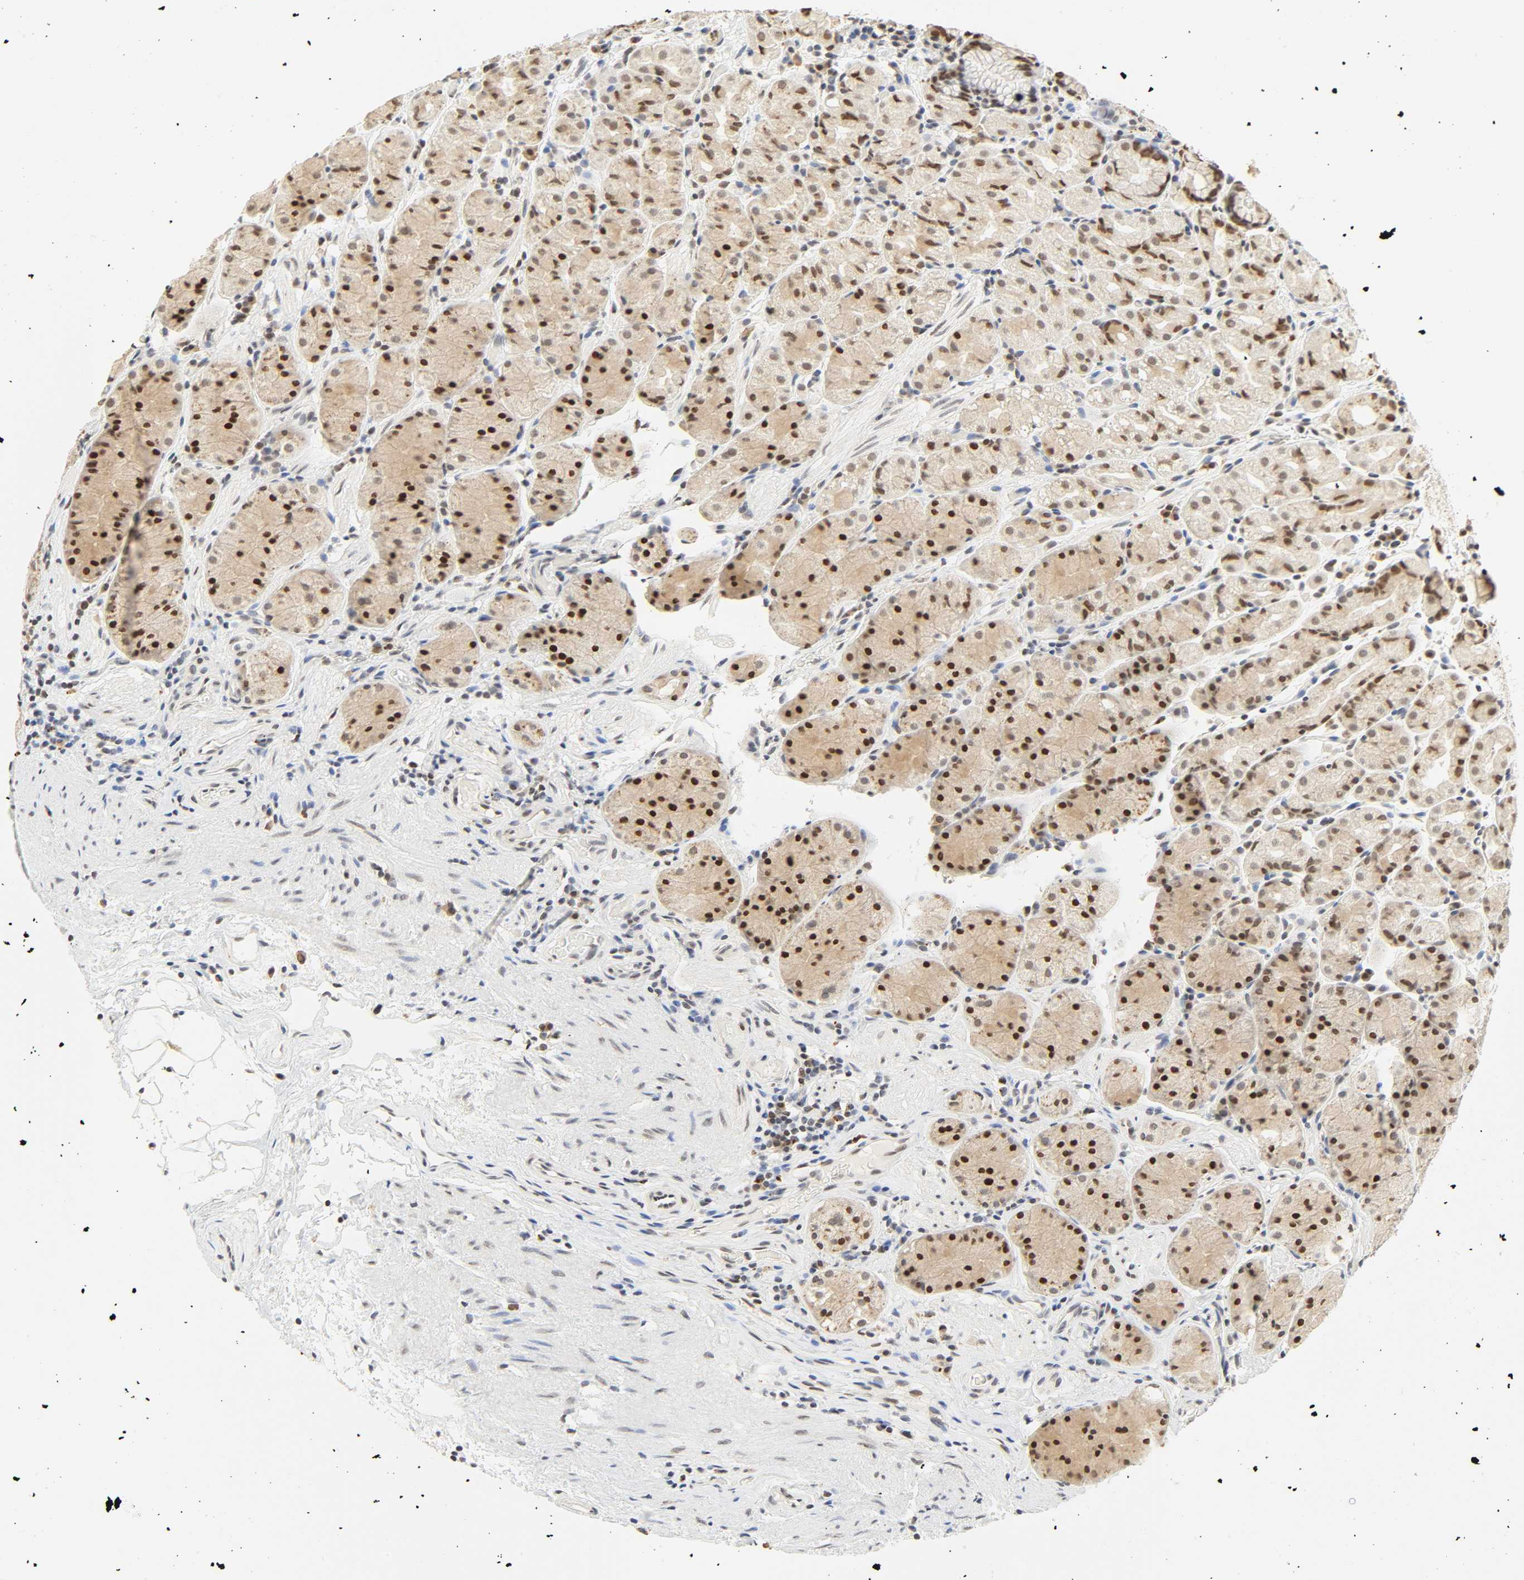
{"staining": {"intensity": "strong", "quantity": ">75%", "location": "nuclear"}, "tissue": "stomach", "cell_type": "Glandular cells", "image_type": "normal", "snomed": [{"axis": "morphology", "description": "Normal tissue, NOS"}, {"axis": "topography", "description": "Stomach, lower"}], "caption": "Immunohistochemical staining of benign stomach exhibits strong nuclear protein staining in about >75% of glandular cells. The staining is performed using DAB (3,3'-diaminobenzidine) brown chromogen to label protein expression. The nuclei are counter-stained blue using hematoxylin.", "gene": "DAZAP1", "patient": {"sex": "male", "age": 56}}